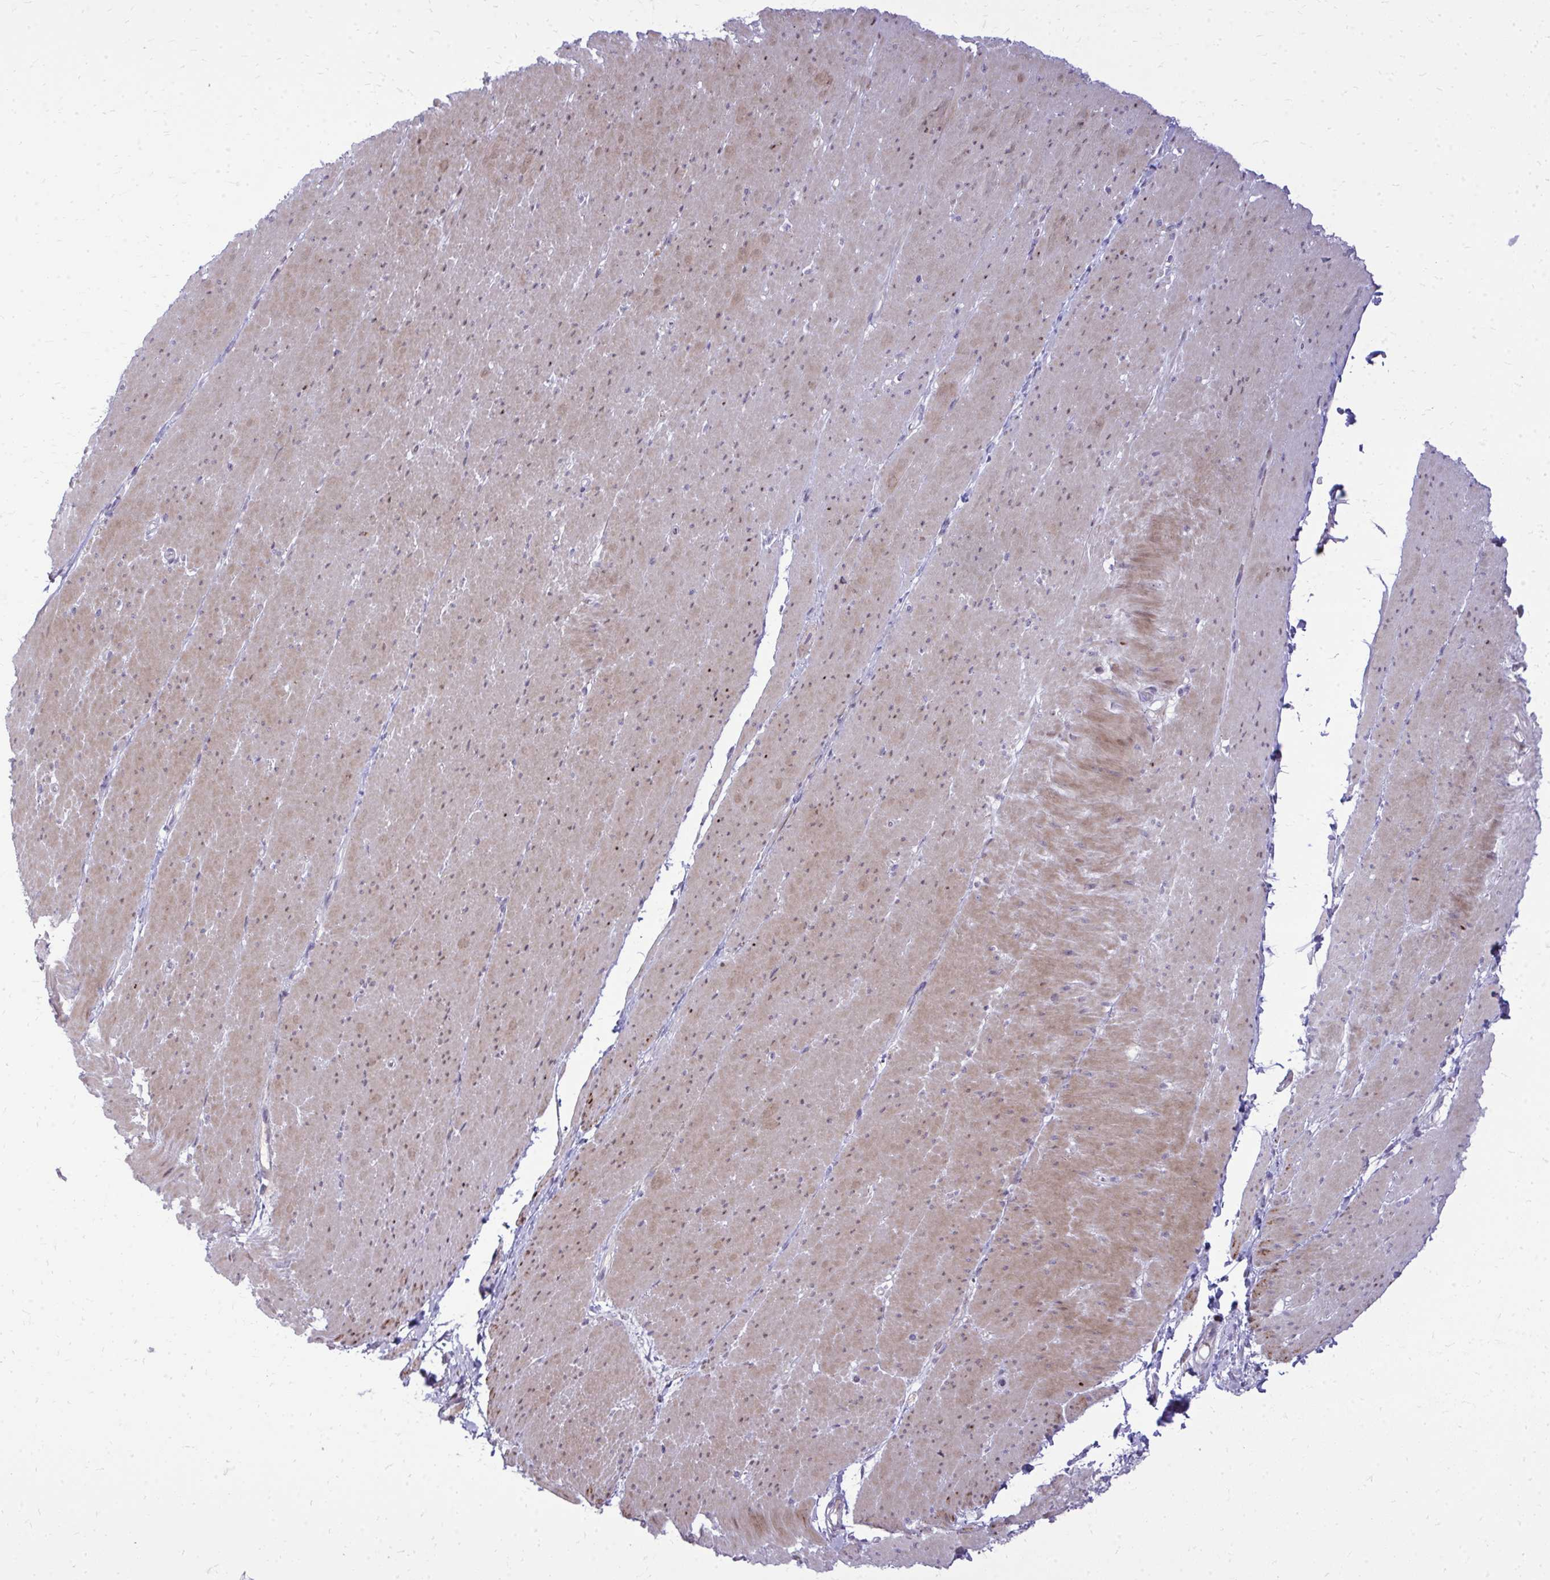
{"staining": {"intensity": "weak", "quantity": "25%-75%", "location": "cytoplasmic/membranous,nuclear"}, "tissue": "smooth muscle", "cell_type": "Smooth muscle cells", "image_type": "normal", "snomed": [{"axis": "morphology", "description": "Normal tissue, NOS"}, {"axis": "topography", "description": "Smooth muscle"}, {"axis": "topography", "description": "Rectum"}], "caption": "Benign smooth muscle reveals weak cytoplasmic/membranous,nuclear expression in about 25%-75% of smooth muscle cells, visualized by immunohistochemistry. (Stains: DAB in brown, nuclei in blue, Microscopy: brightfield microscopy at high magnification).", "gene": "DLX4", "patient": {"sex": "male", "age": 53}}